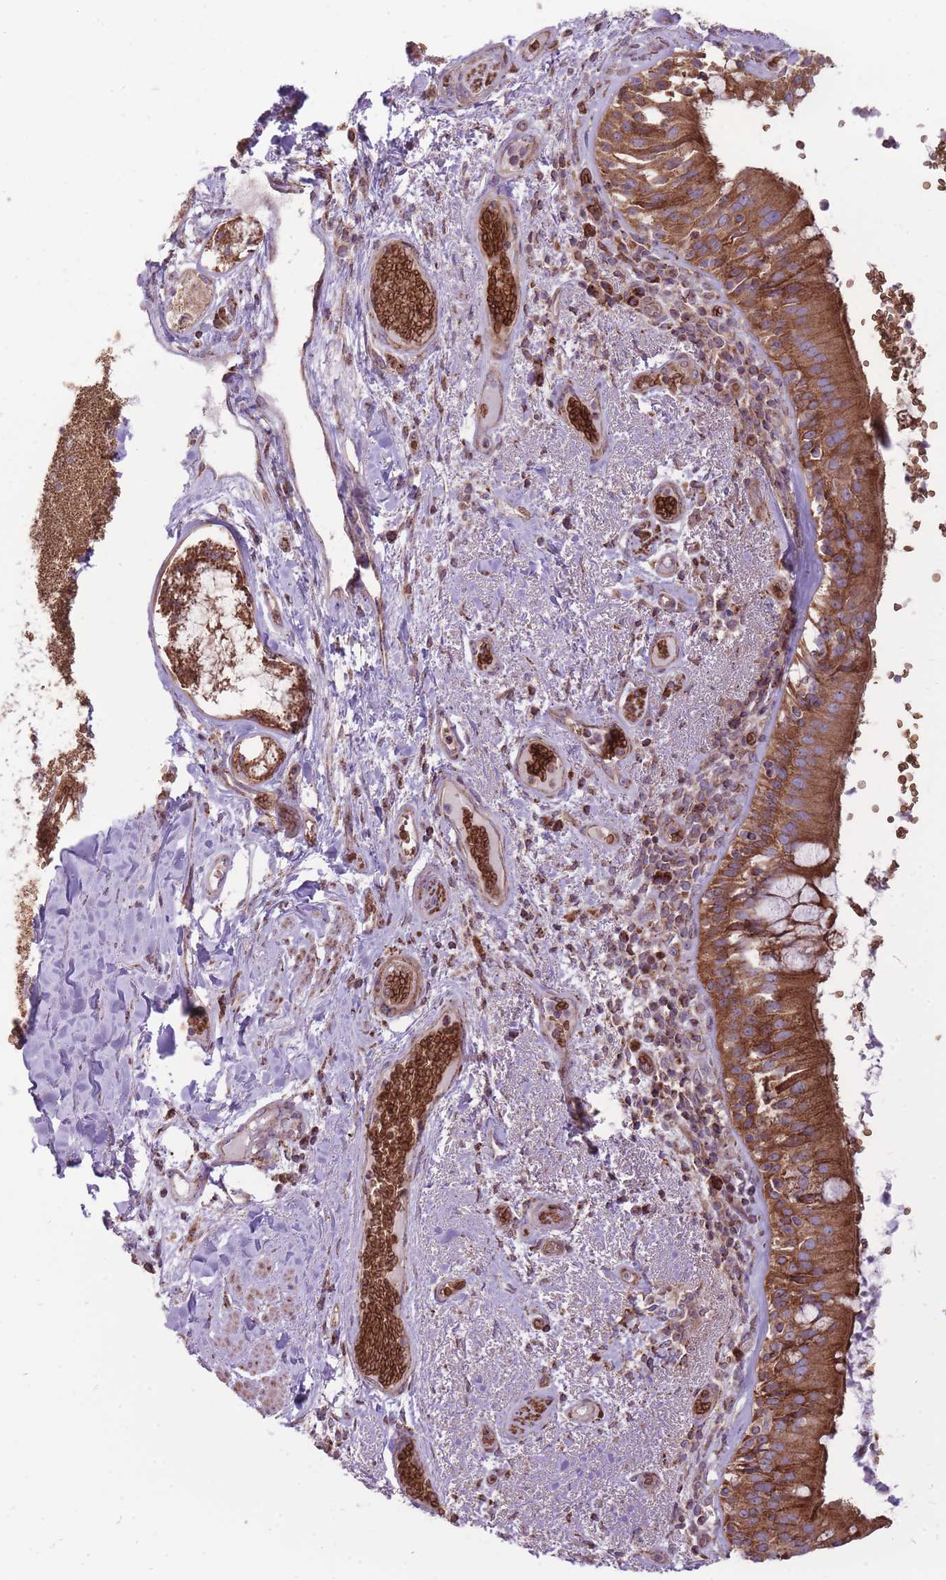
{"staining": {"intensity": "strong", "quantity": ">75%", "location": "cytoplasmic/membranous"}, "tissue": "bronchus", "cell_type": "Respiratory epithelial cells", "image_type": "normal", "snomed": [{"axis": "morphology", "description": "Normal tissue, NOS"}, {"axis": "topography", "description": "Cartilage tissue"}, {"axis": "topography", "description": "Bronchus"}], "caption": "Bronchus stained with IHC shows strong cytoplasmic/membranous expression in about >75% of respiratory epithelial cells.", "gene": "ANKRD10", "patient": {"sex": "male", "age": 63}}